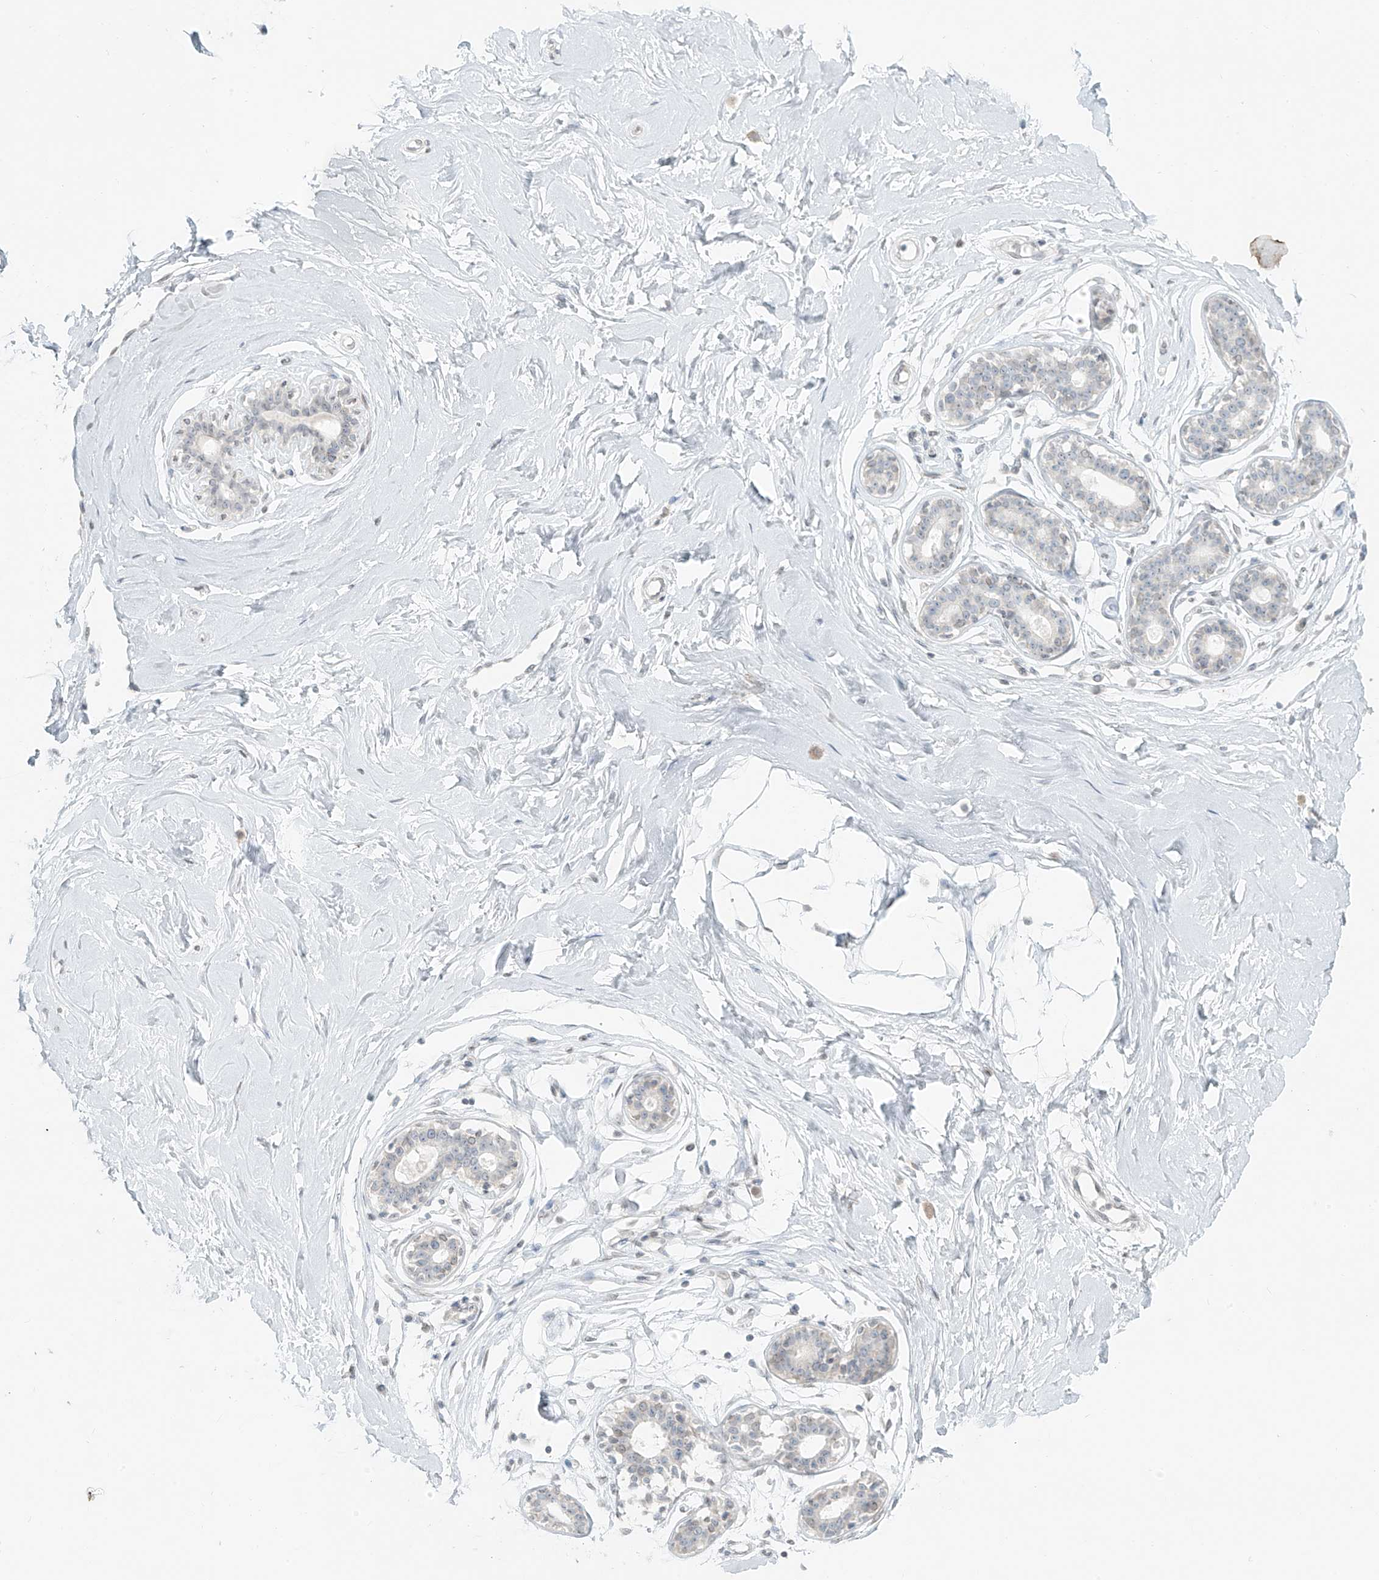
{"staining": {"intensity": "negative", "quantity": "none", "location": "none"}, "tissue": "breast", "cell_type": "Adipocytes", "image_type": "normal", "snomed": [{"axis": "morphology", "description": "Normal tissue, NOS"}, {"axis": "morphology", "description": "Adenoma, NOS"}, {"axis": "topography", "description": "Breast"}], "caption": "An immunohistochemistry micrograph of unremarkable breast is shown. There is no staining in adipocytes of breast.", "gene": "OSBPL7", "patient": {"sex": "female", "age": 23}}